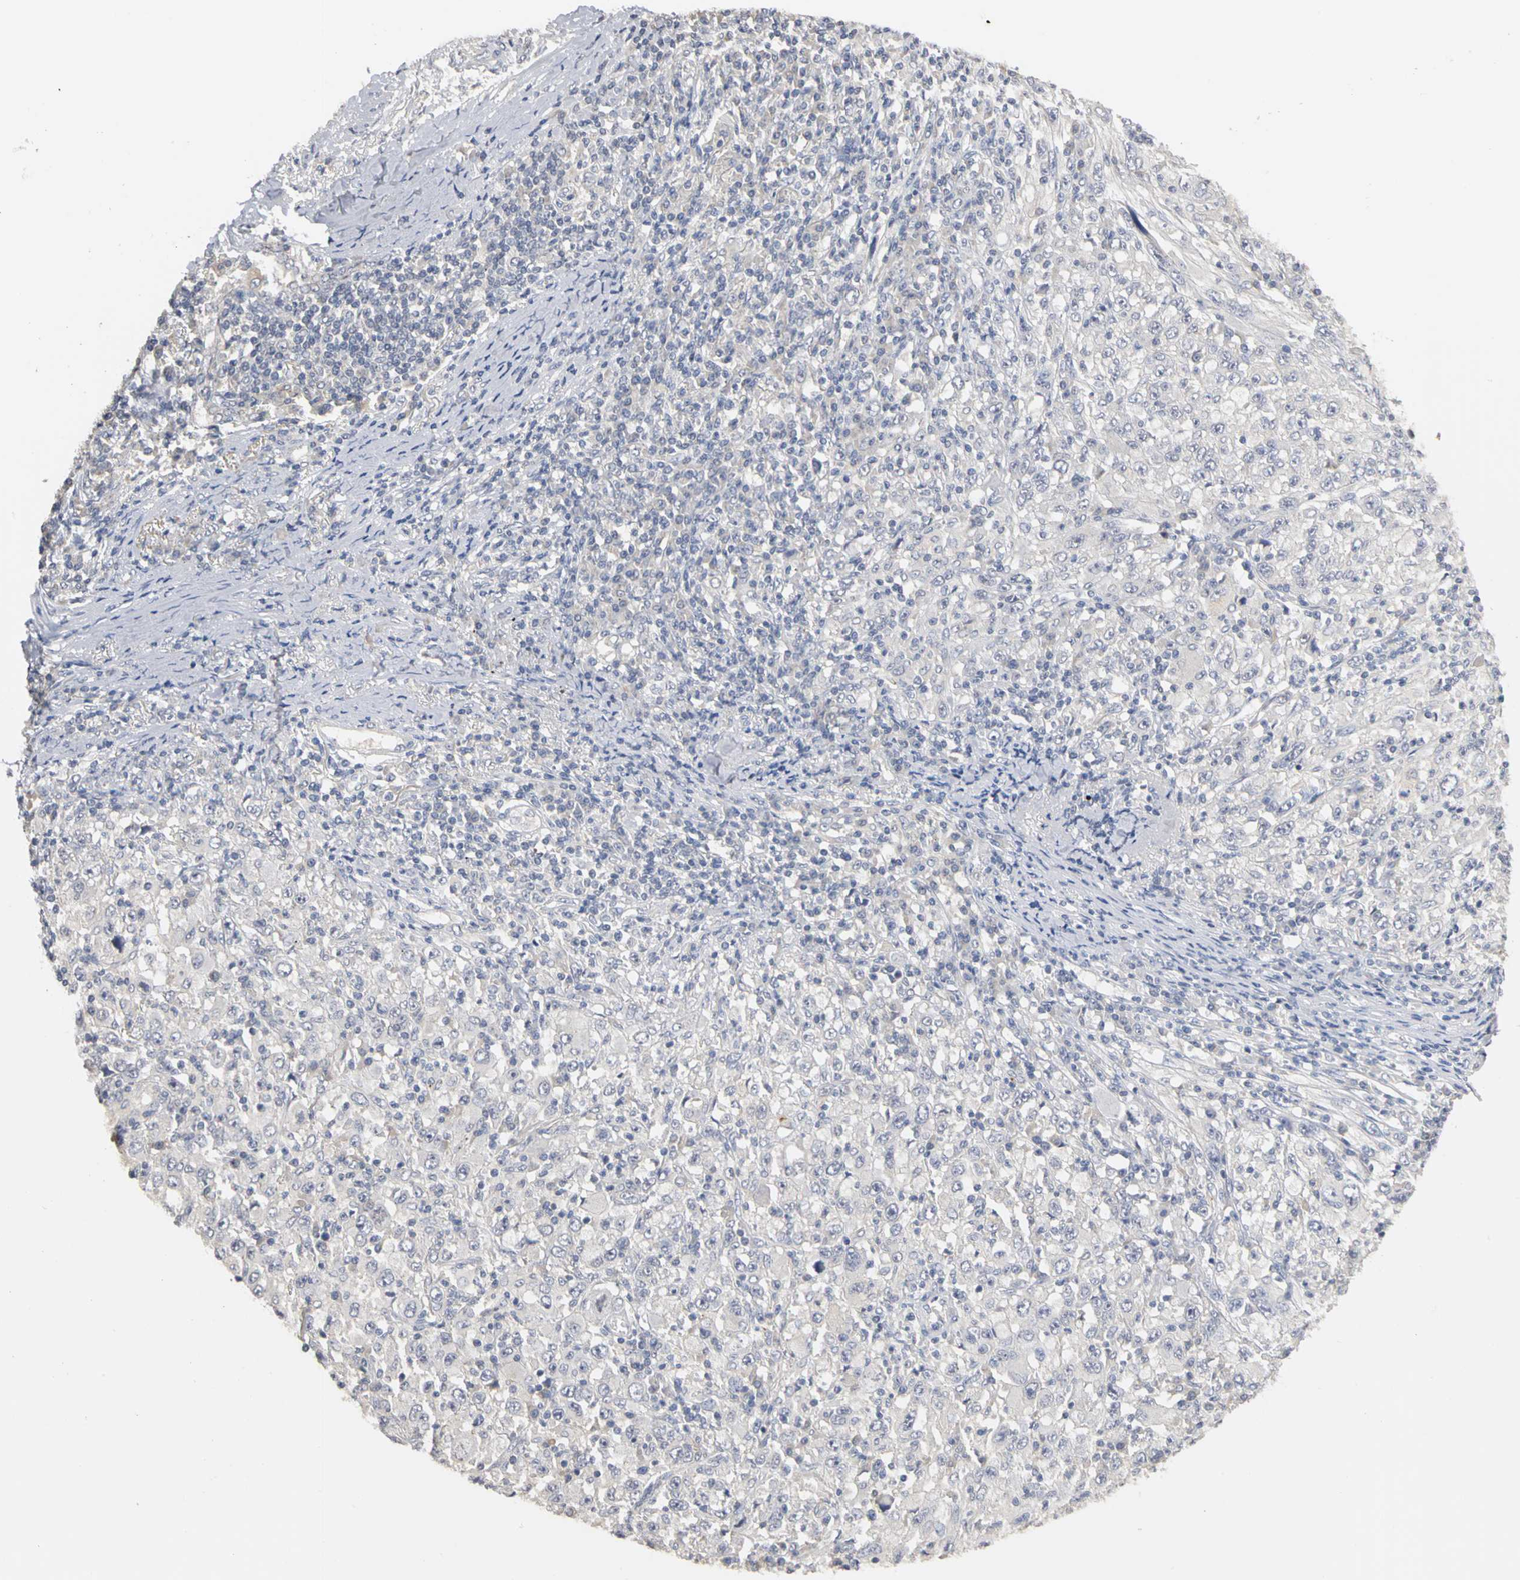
{"staining": {"intensity": "negative", "quantity": "none", "location": "none"}, "tissue": "melanoma", "cell_type": "Tumor cells", "image_type": "cancer", "snomed": [{"axis": "morphology", "description": "Malignant melanoma, Metastatic site"}, {"axis": "topography", "description": "Skin"}], "caption": "This is an IHC histopathology image of human melanoma. There is no staining in tumor cells.", "gene": "PGR", "patient": {"sex": "female", "age": 56}}